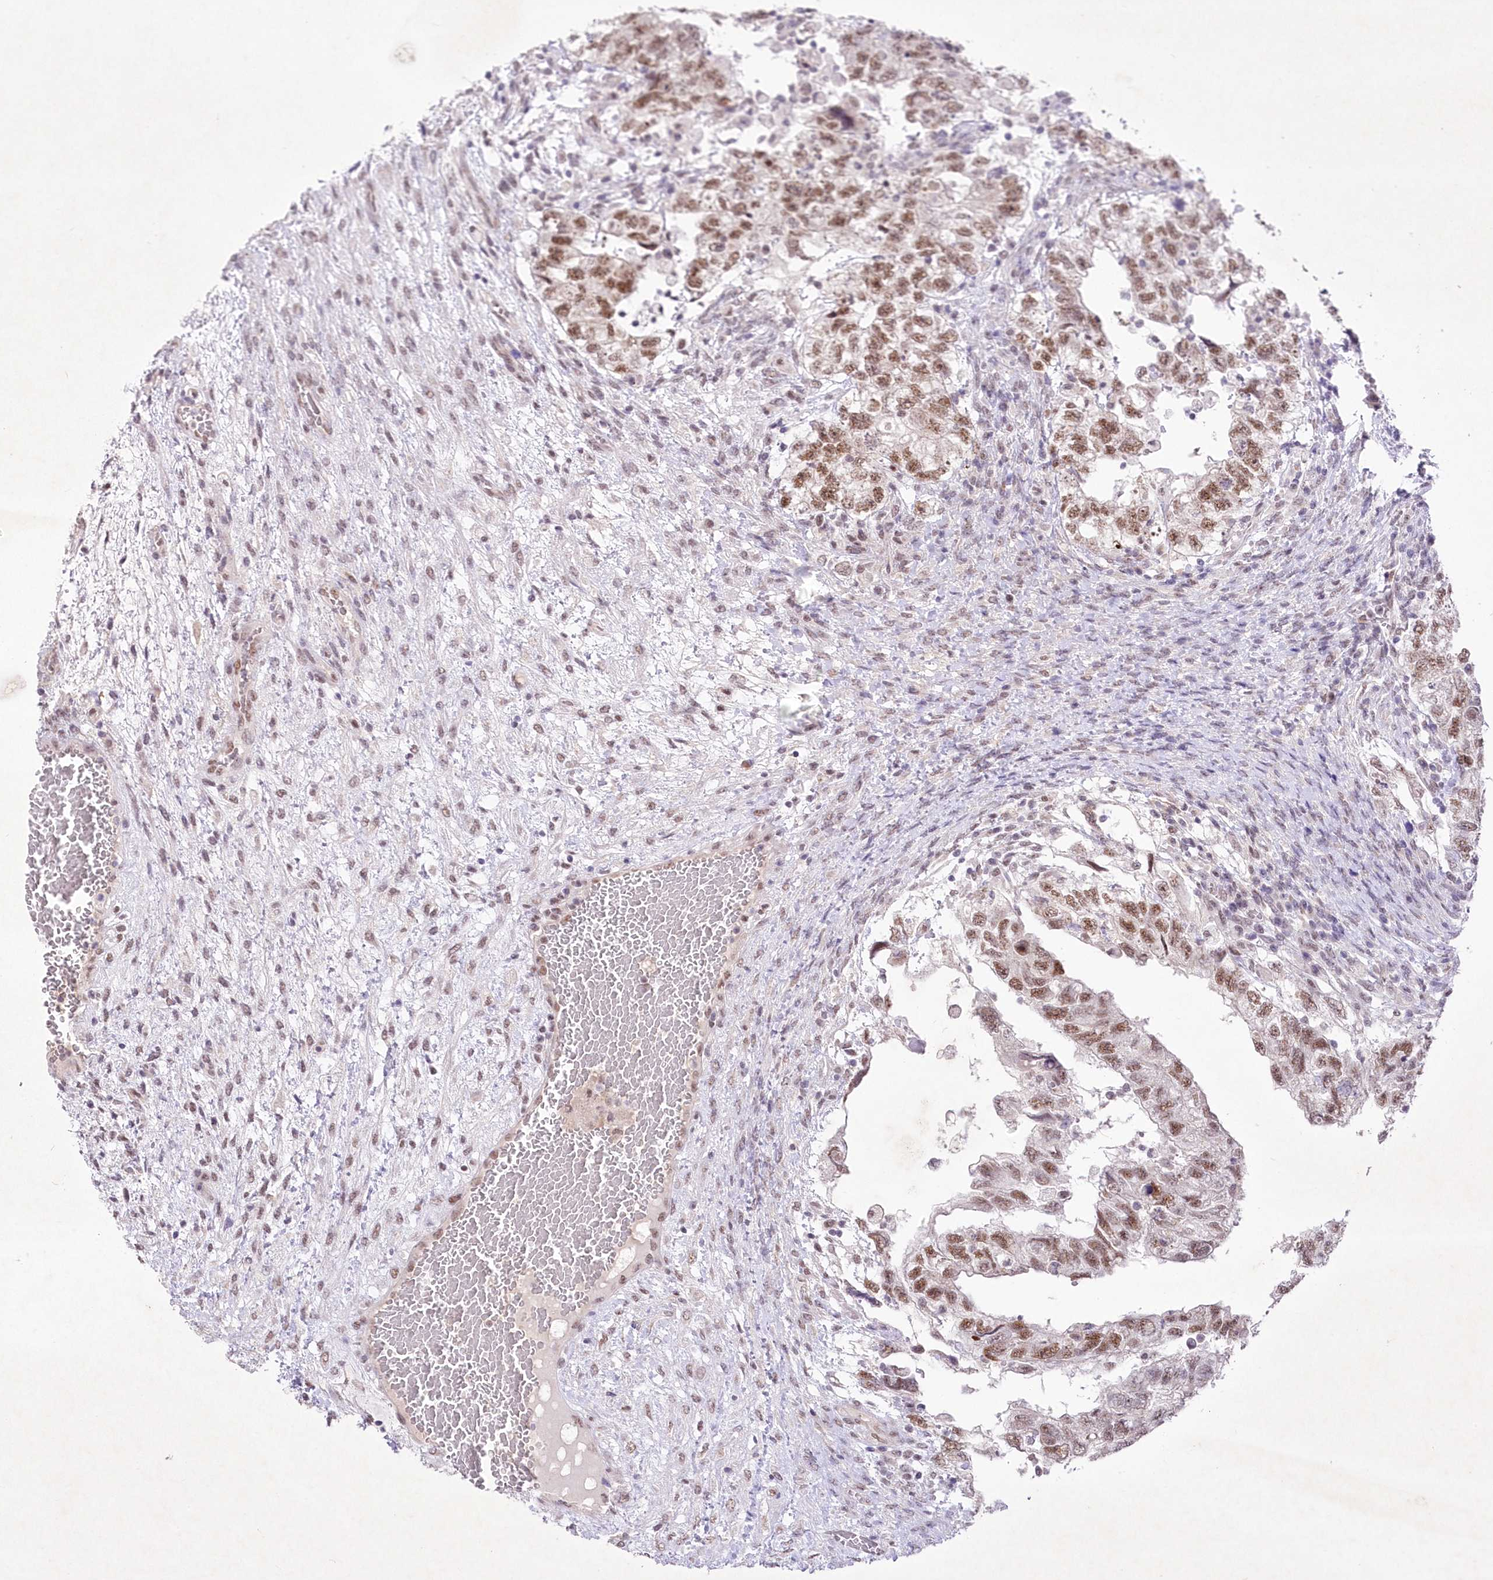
{"staining": {"intensity": "moderate", "quantity": ">75%", "location": "nuclear"}, "tissue": "testis cancer", "cell_type": "Tumor cells", "image_type": "cancer", "snomed": [{"axis": "morphology", "description": "Carcinoma, Embryonal, NOS"}, {"axis": "topography", "description": "Testis"}], "caption": "Approximately >75% of tumor cells in human testis embryonal carcinoma show moderate nuclear protein expression as visualized by brown immunohistochemical staining.", "gene": "RBM27", "patient": {"sex": "male", "age": 36}}